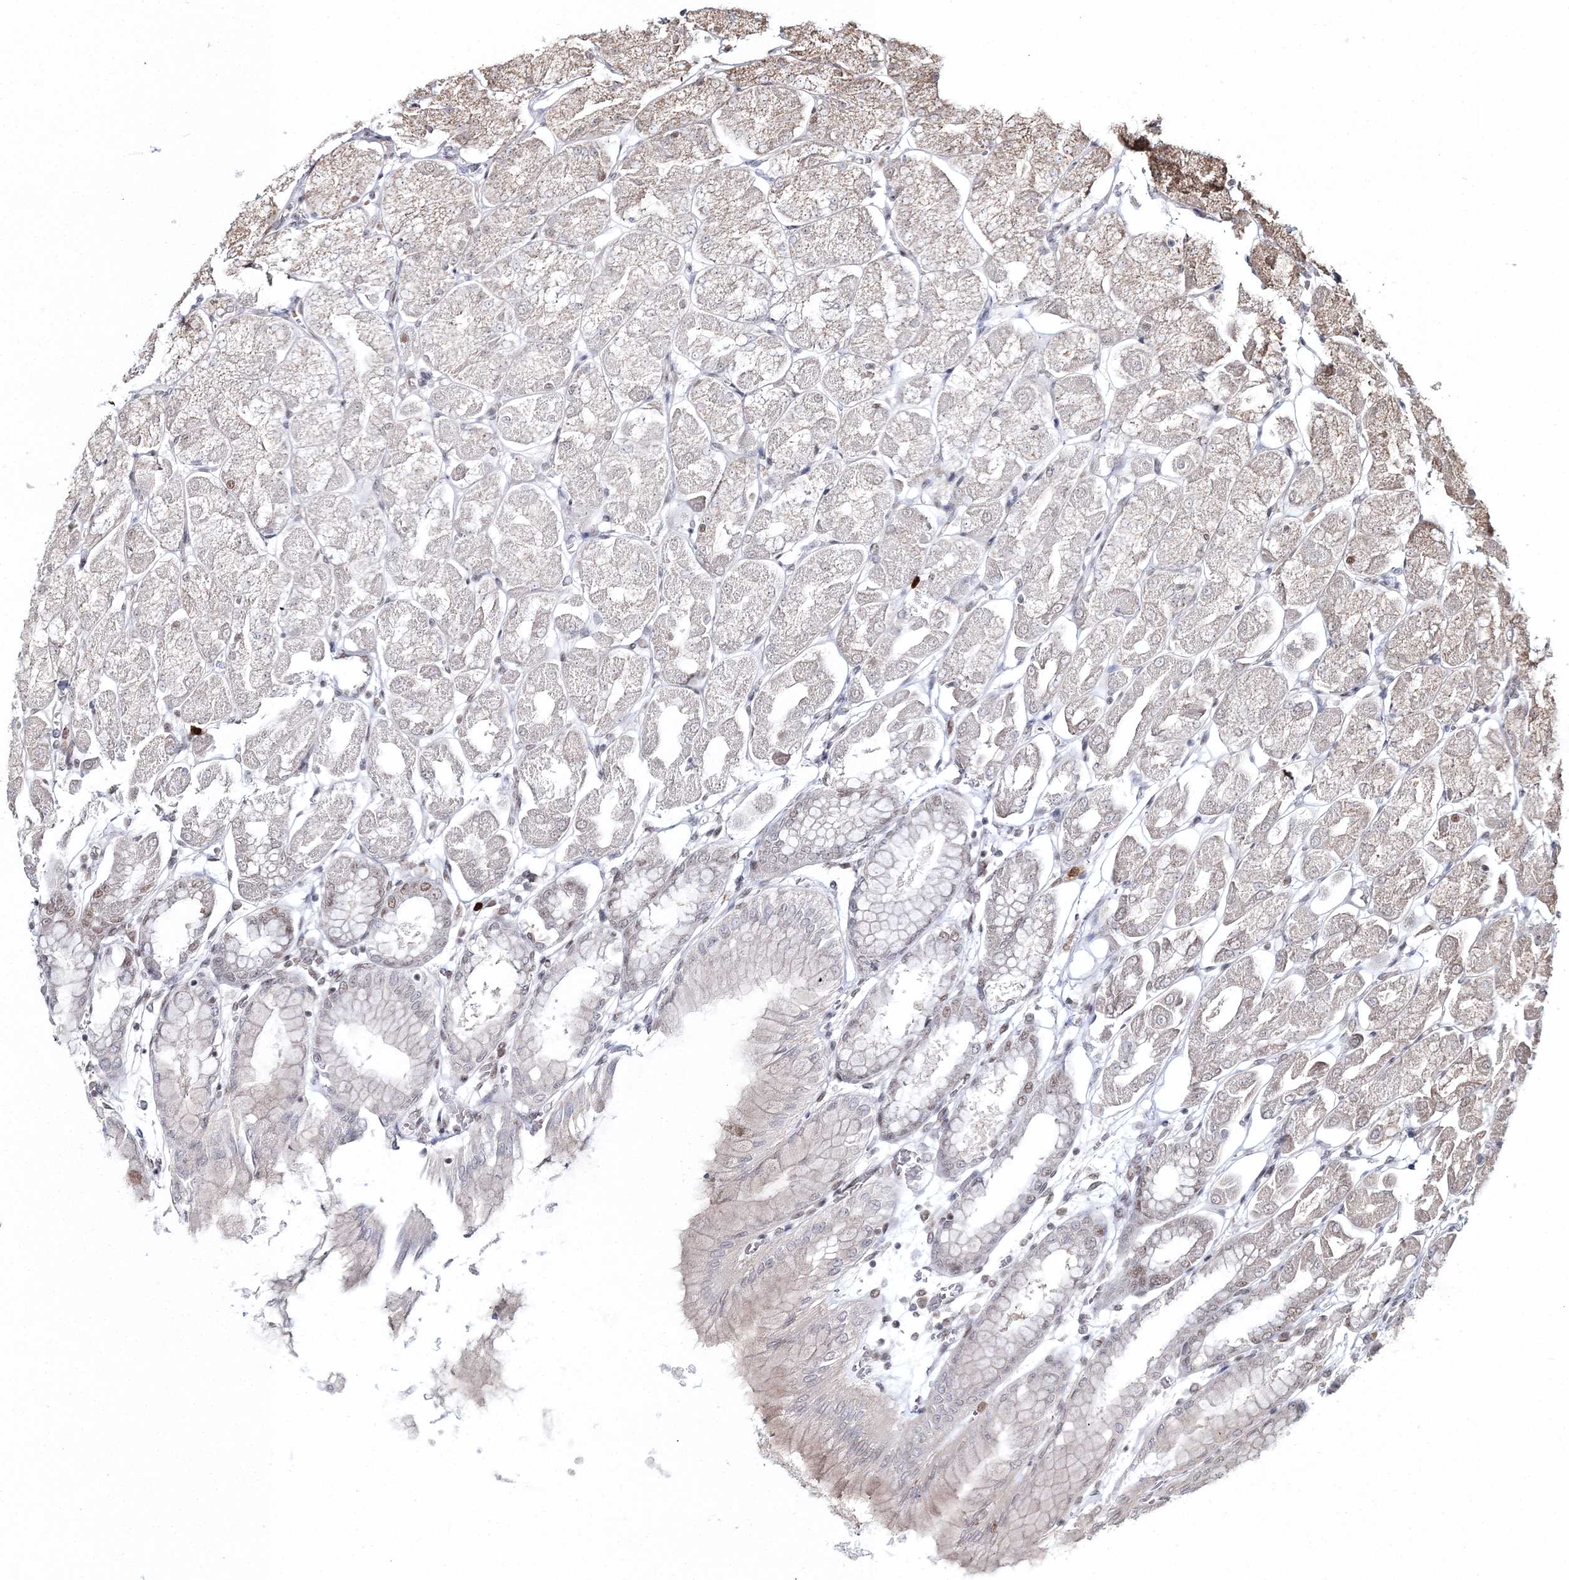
{"staining": {"intensity": "moderate", "quantity": "25%-75%", "location": "nuclear"}, "tissue": "stomach", "cell_type": "Glandular cells", "image_type": "normal", "snomed": [{"axis": "morphology", "description": "Normal tissue, NOS"}, {"axis": "topography", "description": "Stomach, upper"}], "caption": "The histopathology image demonstrates staining of normal stomach, revealing moderate nuclear protein expression (brown color) within glandular cells.", "gene": "ENSG00000290315", "patient": {"sex": "female", "age": 56}}